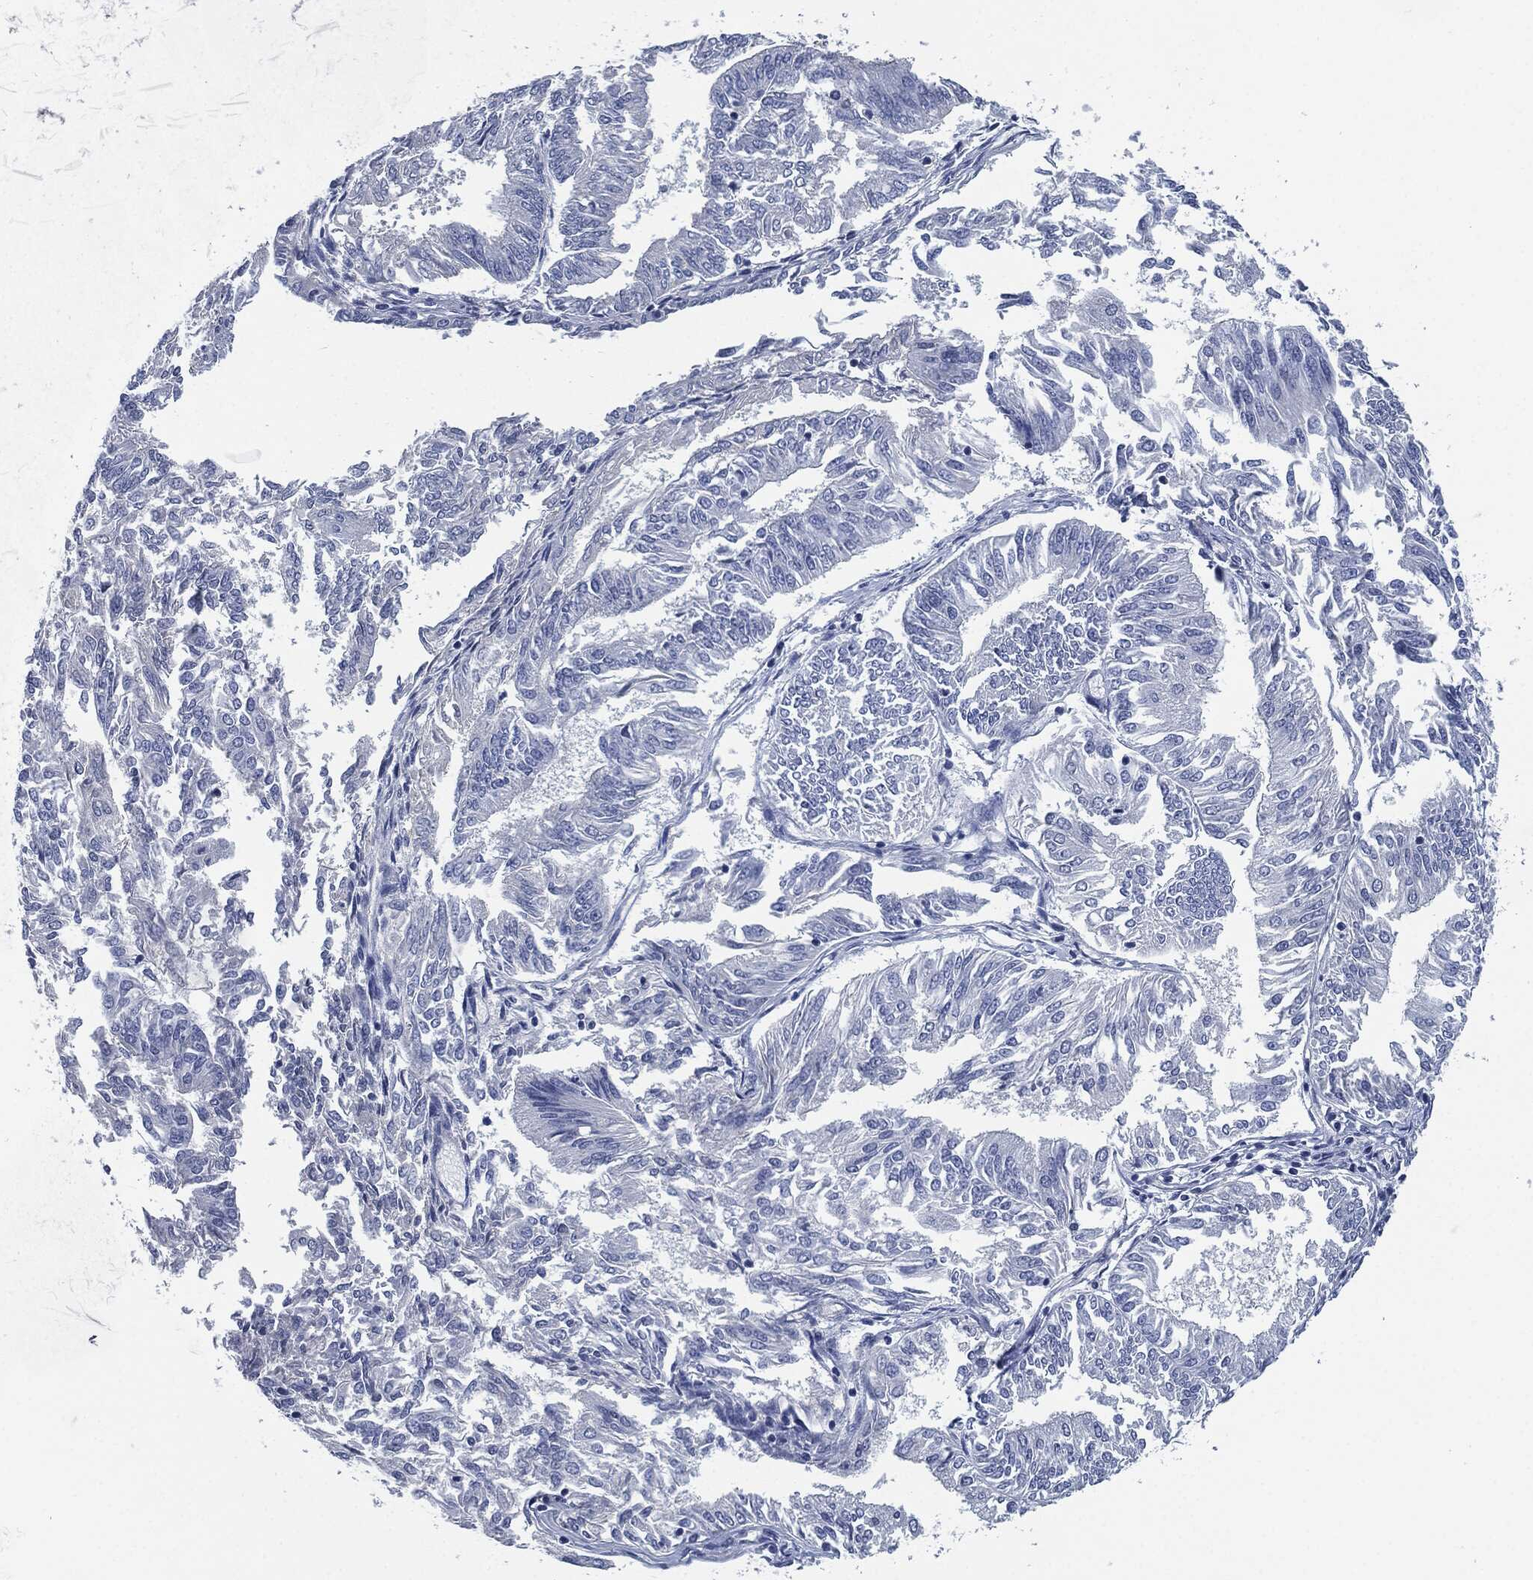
{"staining": {"intensity": "negative", "quantity": "none", "location": "none"}, "tissue": "endometrial cancer", "cell_type": "Tumor cells", "image_type": "cancer", "snomed": [{"axis": "morphology", "description": "Adenocarcinoma, NOS"}, {"axis": "topography", "description": "Endometrium"}], "caption": "Immunohistochemistry (IHC) histopathology image of human endometrial cancer stained for a protein (brown), which demonstrates no staining in tumor cells. Brightfield microscopy of IHC stained with DAB (brown) and hematoxylin (blue), captured at high magnification.", "gene": "CD27", "patient": {"sex": "female", "age": 58}}